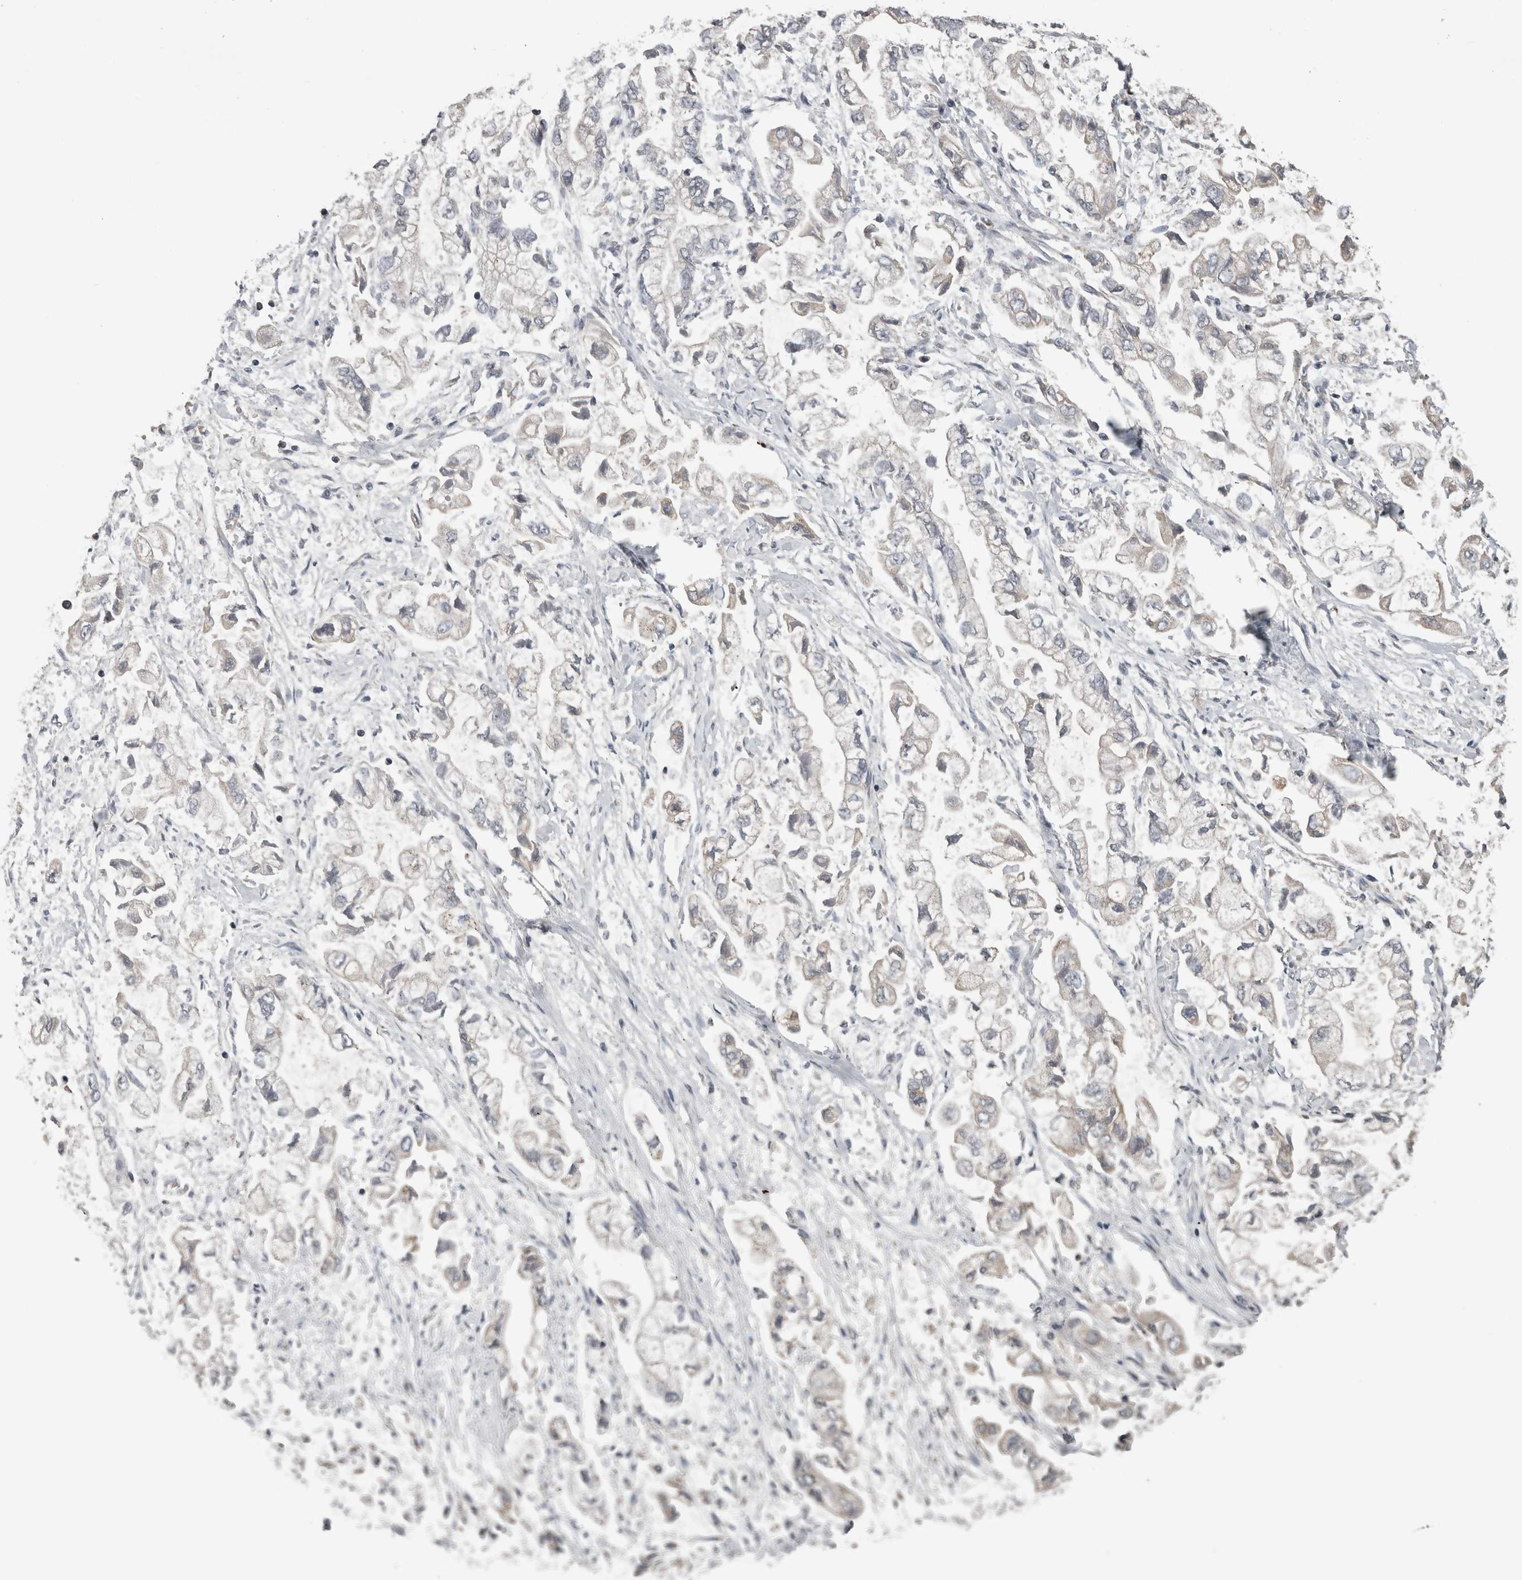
{"staining": {"intensity": "weak", "quantity": "<25%", "location": "cytoplasmic/membranous"}, "tissue": "stomach cancer", "cell_type": "Tumor cells", "image_type": "cancer", "snomed": [{"axis": "morphology", "description": "Normal tissue, NOS"}, {"axis": "morphology", "description": "Adenocarcinoma, NOS"}, {"axis": "topography", "description": "Stomach"}], "caption": "The immunohistochemistry (IHC) histopathology image has no significant expression in tumor cells of adenocarcinoma (stomach) tissue.", "gene": "OR2K2", "patient": {"sex": "male", "age": 62}}